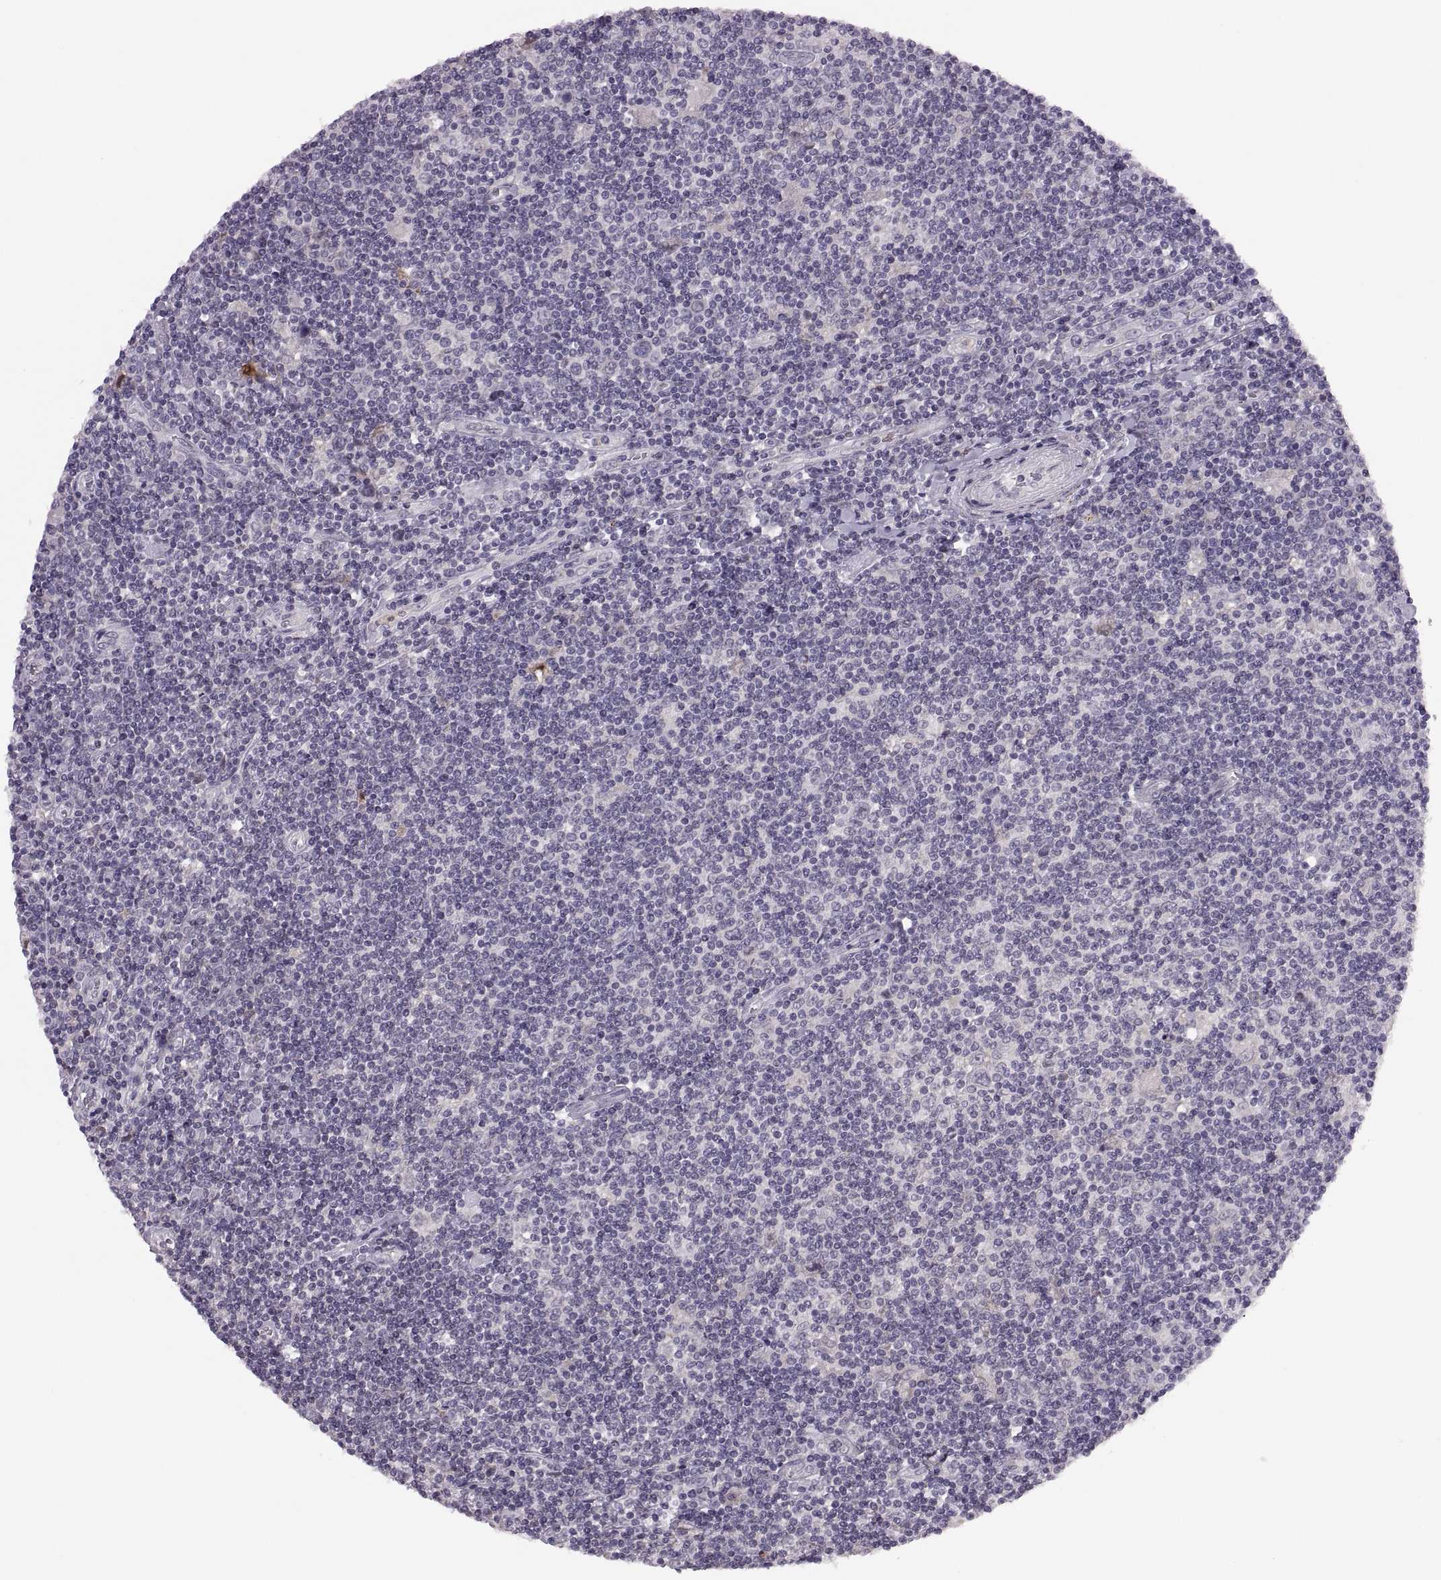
{"staining": {"intensity": "negative", "quantity": "none", "location": "none"}, "tissue": "lymphoma", "cell_type": "Tumor cells", "image_type": "cancer", "snomed": [{"axis": "morphology", "description": "Hodgkin's disease, NOS"}, {"axis": "topography", "description": "Lymph node"}], "caption": "Lymphoma was stained to show a protein in brown. There is no significant staining in tumor cells.", "gene": "ADH6", "patient": {"sex": "male", "age": 40}}